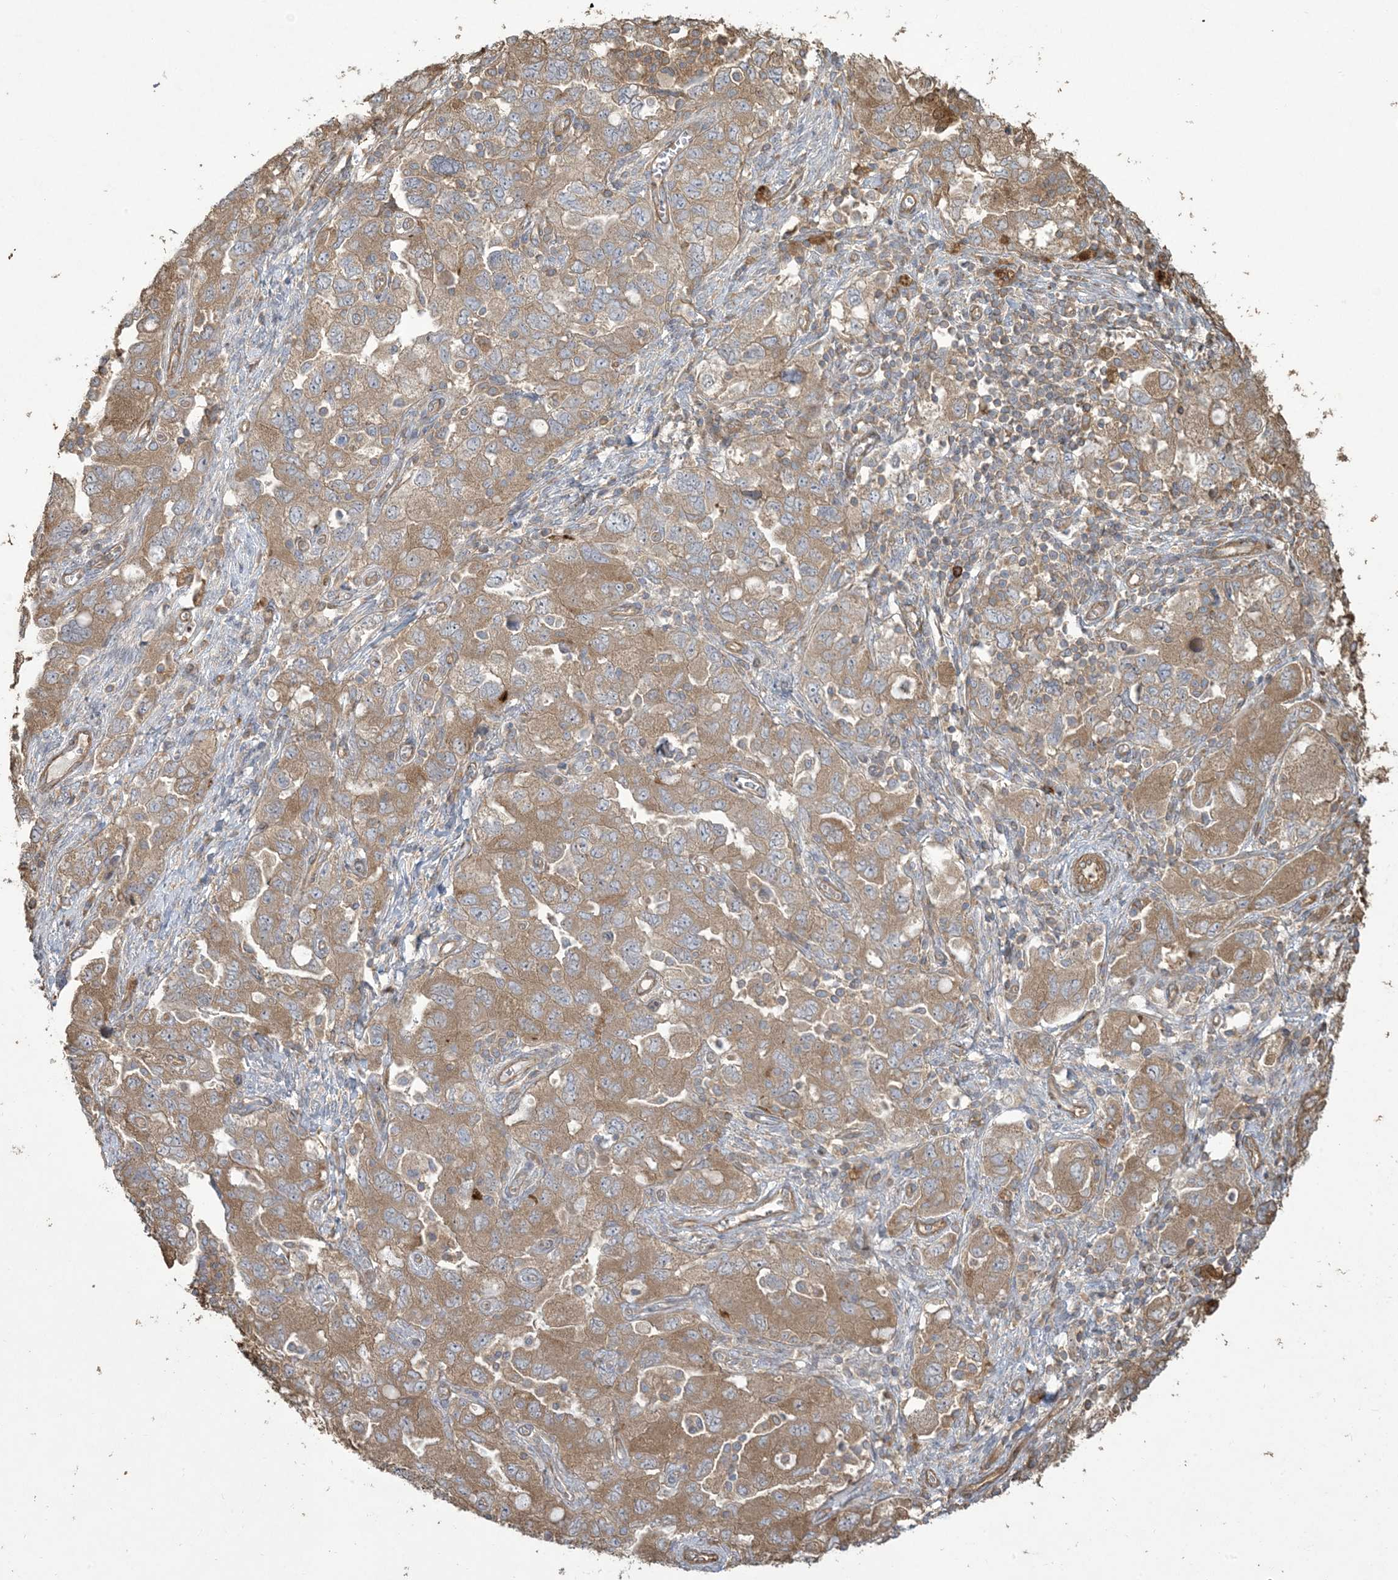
{"staining": {"intensity": "moderate", "quantity": ">75%", "location": "cytoplasmic/membranous"}, "tissue": "ovarian cancer", "cell_type": "Tumor cells", "image_type": "cancer", "snomed": [{"axis": "morphology", "description": "Carcinoma, NOS"}, {"axis": "morphology", "description": "Cystadenocarcinoma, serous, NOS"}, {"axis": "topography", "description": "Ovary"}], "caption": "High-magnification brightfield microscopy of serous cystadenocarcinoma (ovarian) stained with DAB (brown) and counterstained with hematoxylin (blue). tumor cells exhibit moderate cytoplasmic/membranous positivity is identified in approximately>75% of cells. (Stains: DAB in brown, nuclei in blue, Microscopy: brightfield microscopy at high magnification).", "gene": "KLHL18", "patient": {"sex": "female", "age": 69}}